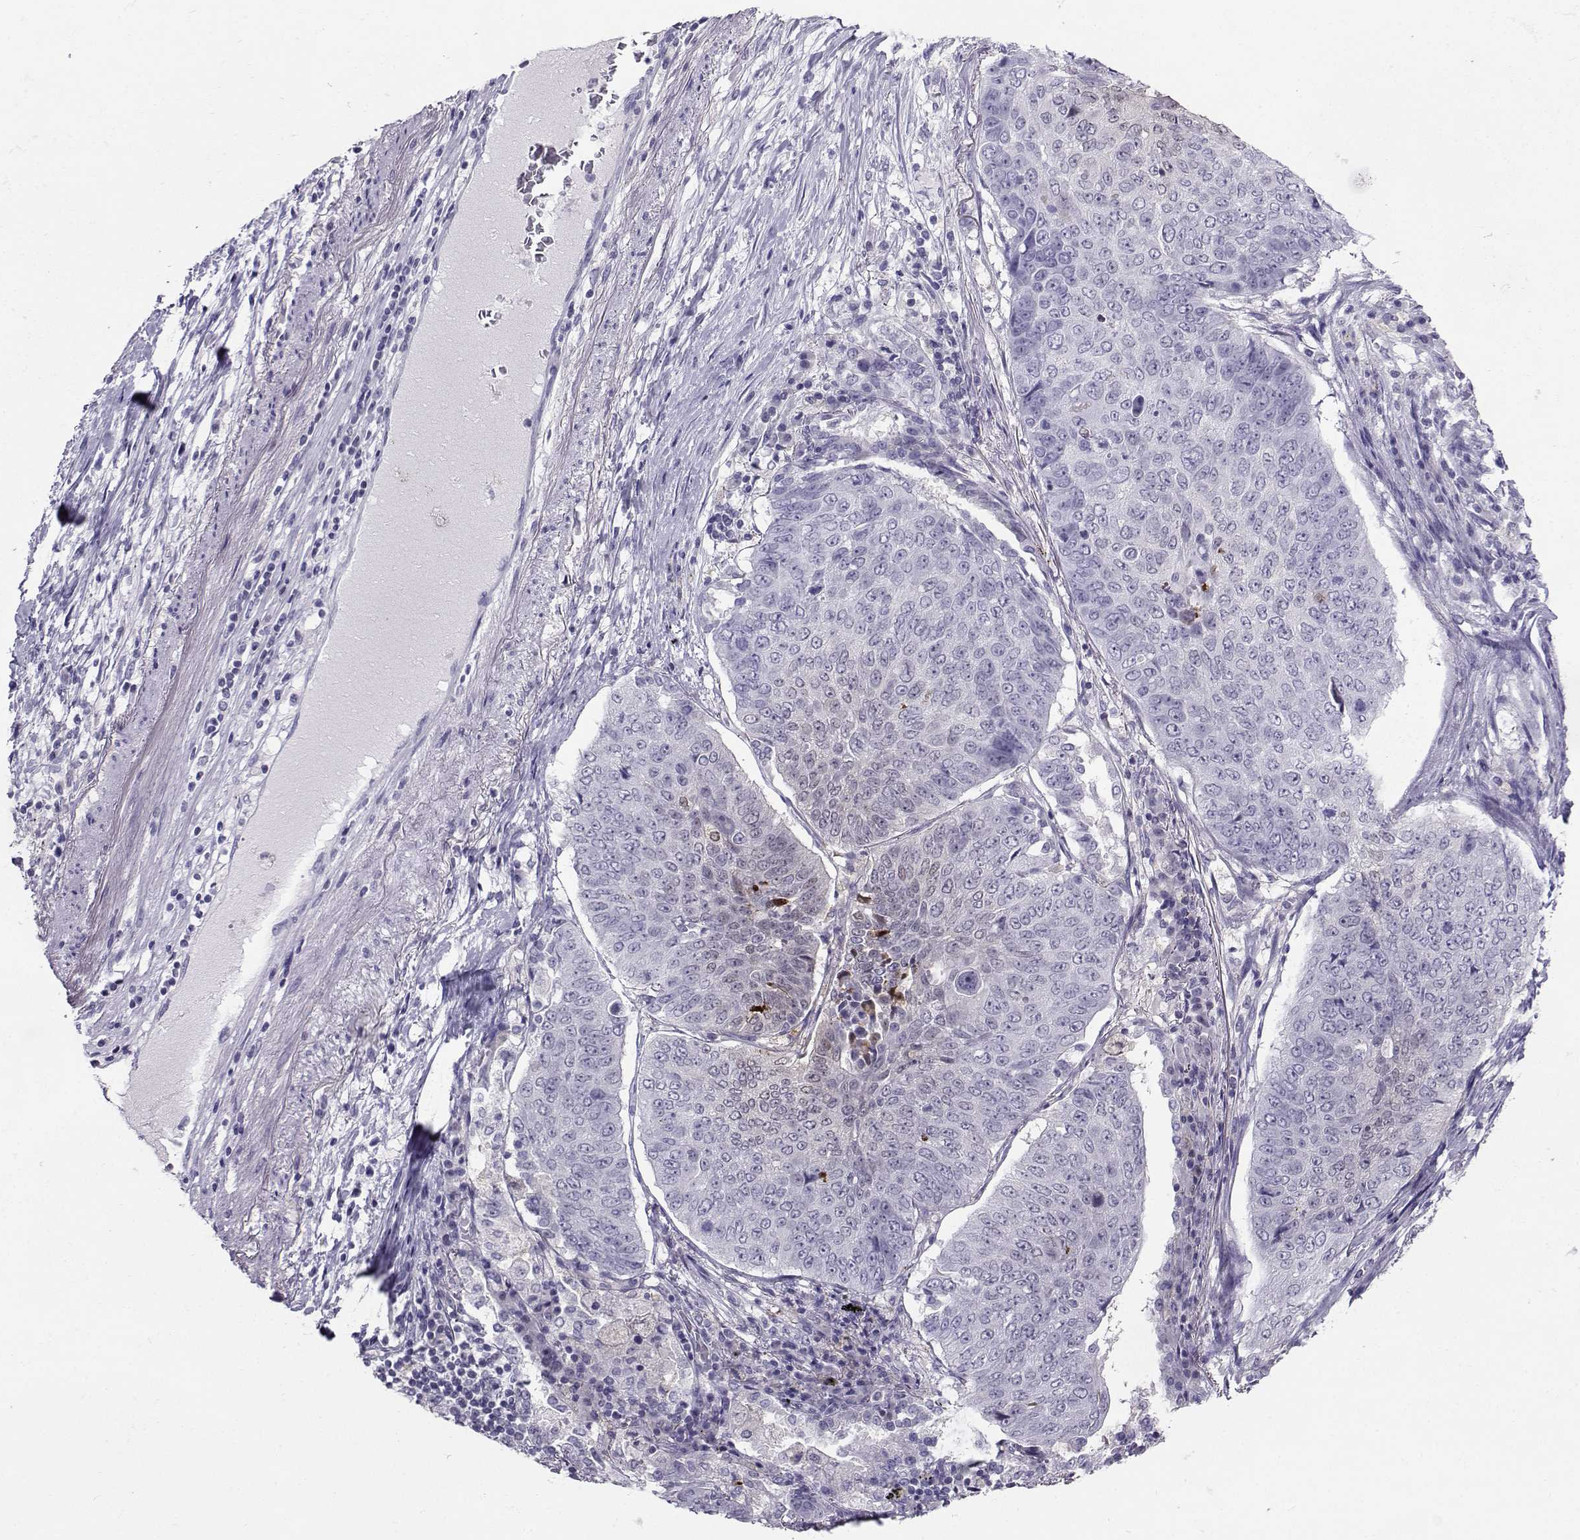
{"staining": {"intensity": "weak", "quantity": "<25%", "location": "nuclear"}, "tissue": "lung cancer", "cell_type": "Tumor cells", "image_type": "cancer", "snomed": [{"axis": "morphology", "description": "Normal tissue, NOS"}, {"axis": "morphology", "description": "Squamous cell carcinoma, NOS"}, {"axis": "topography", "description": "Bronchus"}, {"axis": "topography", "description": "Lung"}], "caption": "Tumor cells show no significant expression in squamous cell carcinoma (lung). (Immunohistochemistry, brightfield microscopy, high magnification).", "gene": "PGK1", "patient": {"sex": "male", "age": 64}}